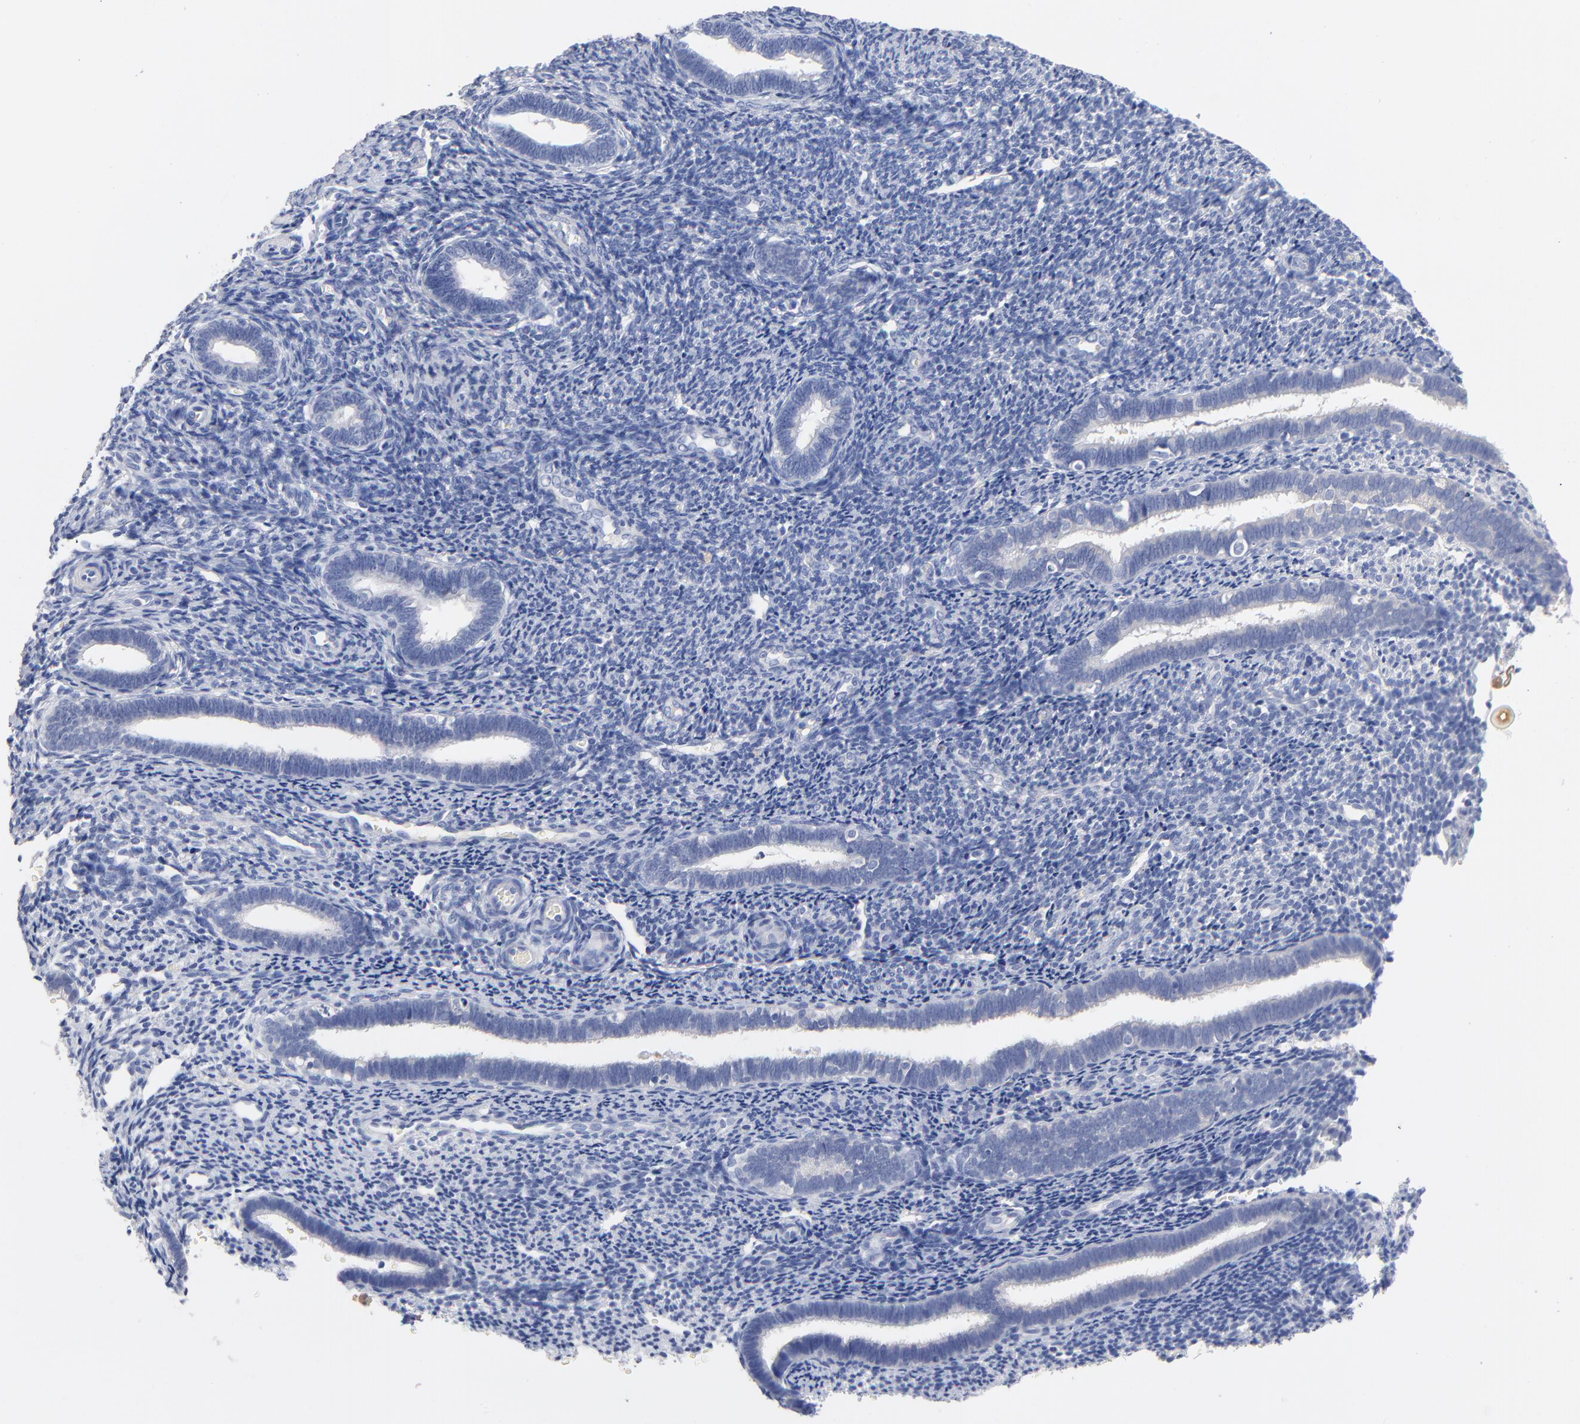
{"staining": {"intensity": "negative", "quantity": "none", "location": "none"}, "tissue": "endometrium", "cell_type": "Cells in endometrial stroma", "image_type": "normal", "snomed": [{"axis": "morphology", "description": "Normal tissue, NOS"}, {"axis": "topography", "description": "Endometrium"}], "caption": "Immunohistochemical staining of benign human endometrium demonstrates no significant staining in cells in endometrial stroma. (Brightfield microscopy of DAB (3,3'-diaminobenzidine) immunohistochemistry at high magnification).", "gene": "CPS1", "patient": {"sex": "female", "age": 27}}